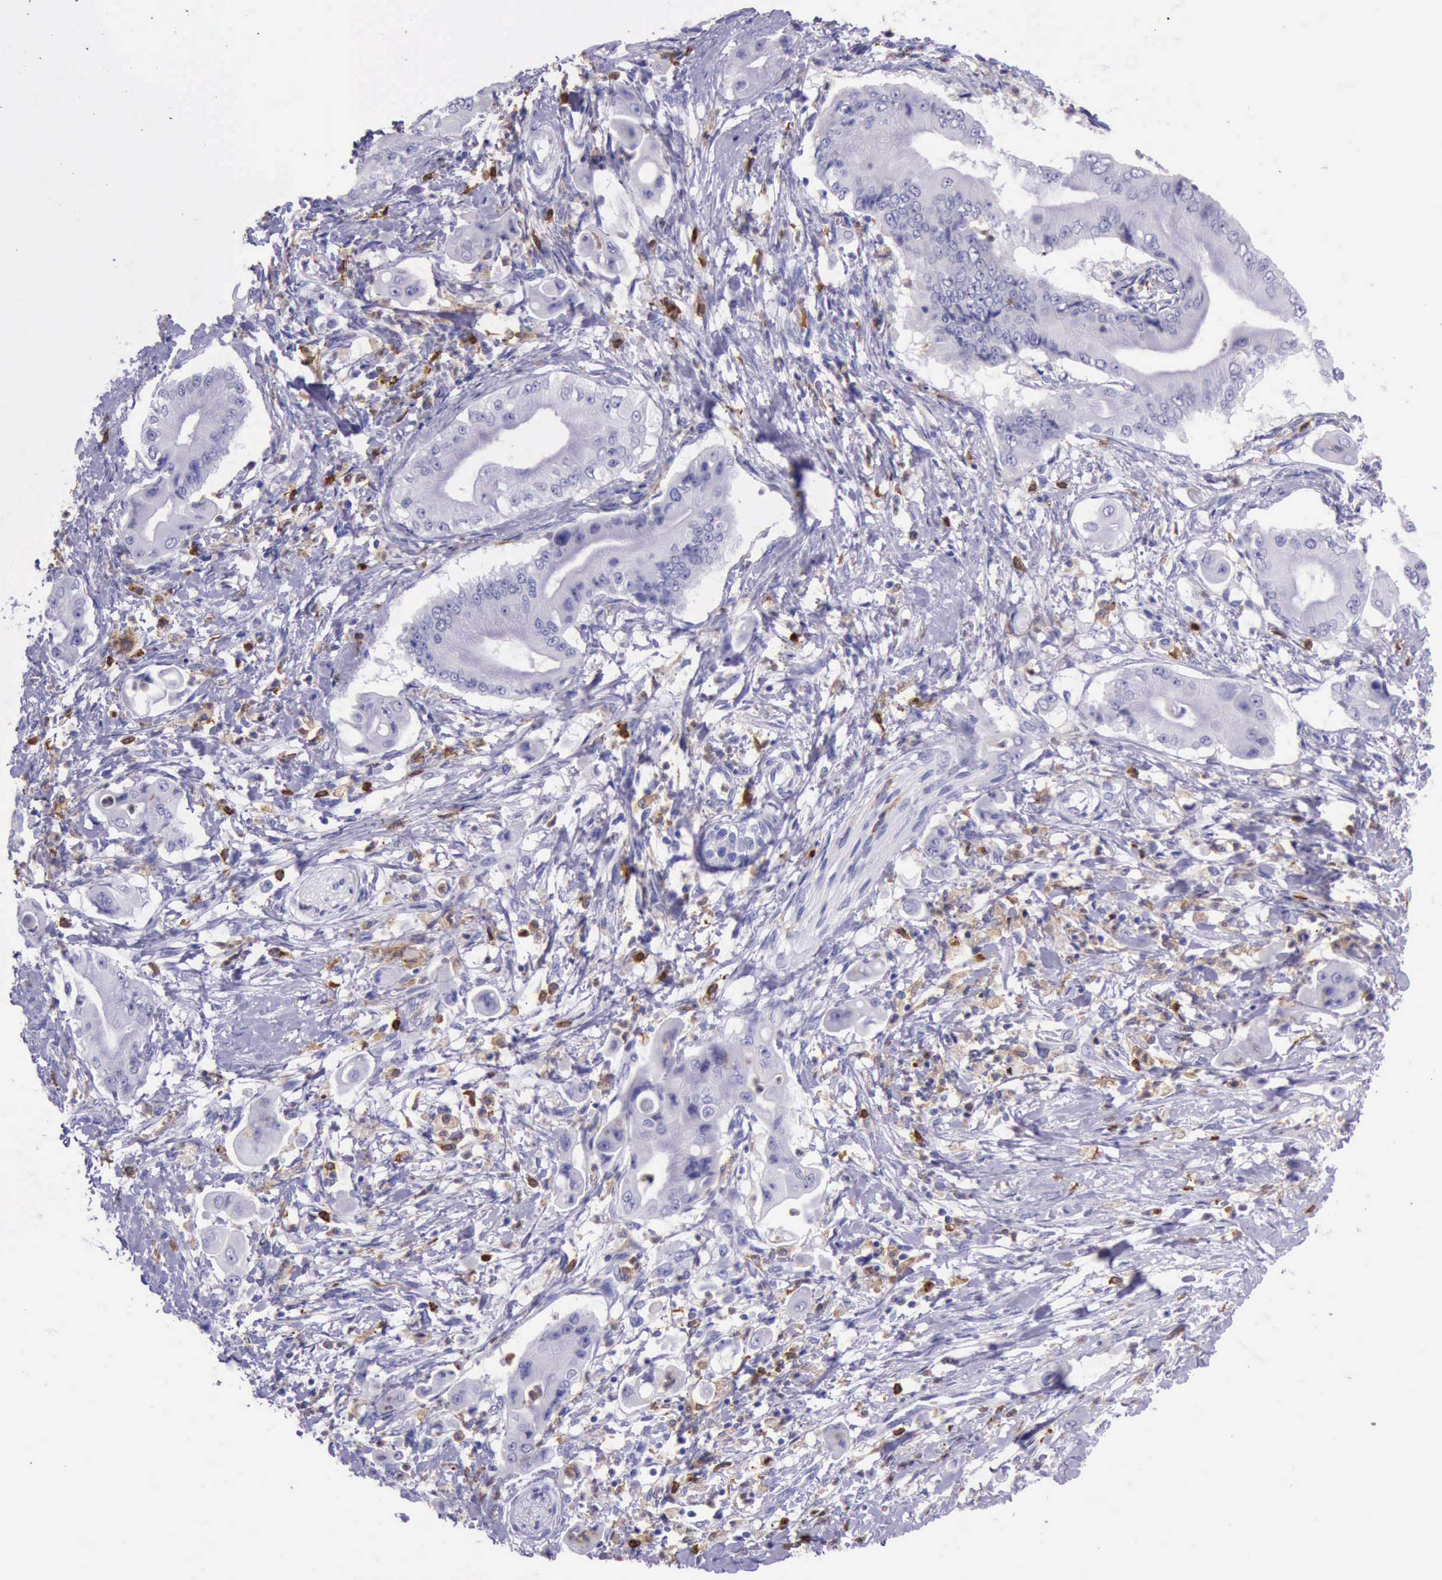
{"staining": {"intensity": "negative", "quantity": "none", "location": "none"}, "tissue": "pancreatic cancer", "cell_type": "Tumor cells", "image_type": "cancer", "snomed": [{"axis": "morphology", "description": "Adenocarcinoma, NOS"}, {"axis": "topography", "description": "Pancreas"}], "caption": "A high-resolution histopathology image shows IHC staining of adenocarcinoma (pancreatic), which demonstrates no significant staining in tumor cells.", "gene": "BTK", "patient": {"sex": "male", "age": 62}}